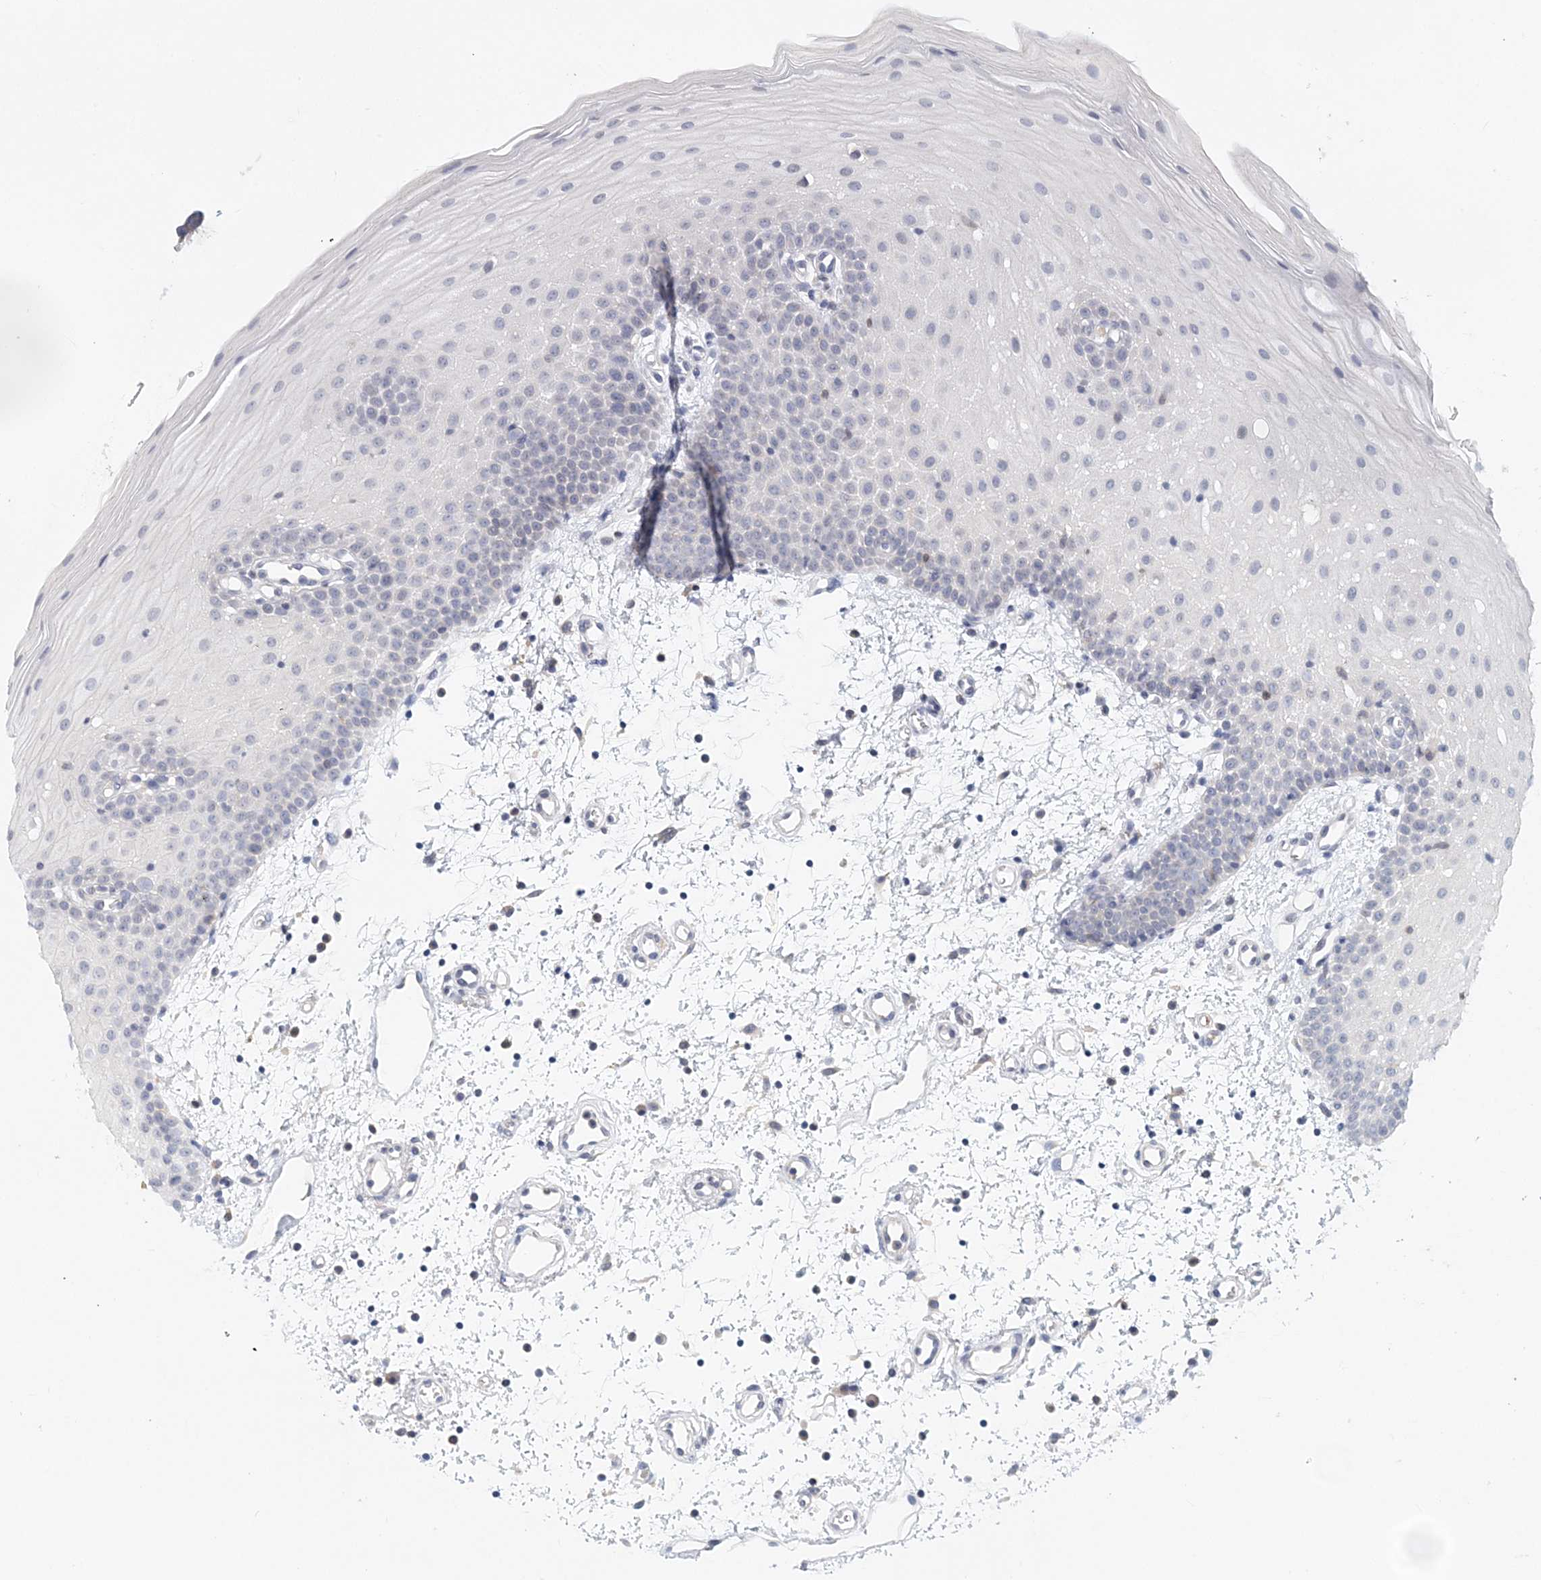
{"staining": {"intensity": "negative", "quantity": "none", "location": "none"}, "tissue": "oral mucosa", "cell_type": "Squamous epithelial cells", "image_type": "normal", "snomed": [{"axis": "morphology", "description": "Normal tissue, NOS"}, {"axis": "morphology", "description": "Squamous cell carcinoma, NOS"}, {"axis": "topography", "description": "Oral tissue"}, {"axis": "topography", "description": "Head-Neck"}], "caption": "The IHC photomicrograph has no significant staining in squamous epithelial cells of oral mucosa.", "gene": "PCYOX1L", "patient": {"sex": "male", "age": 68}}